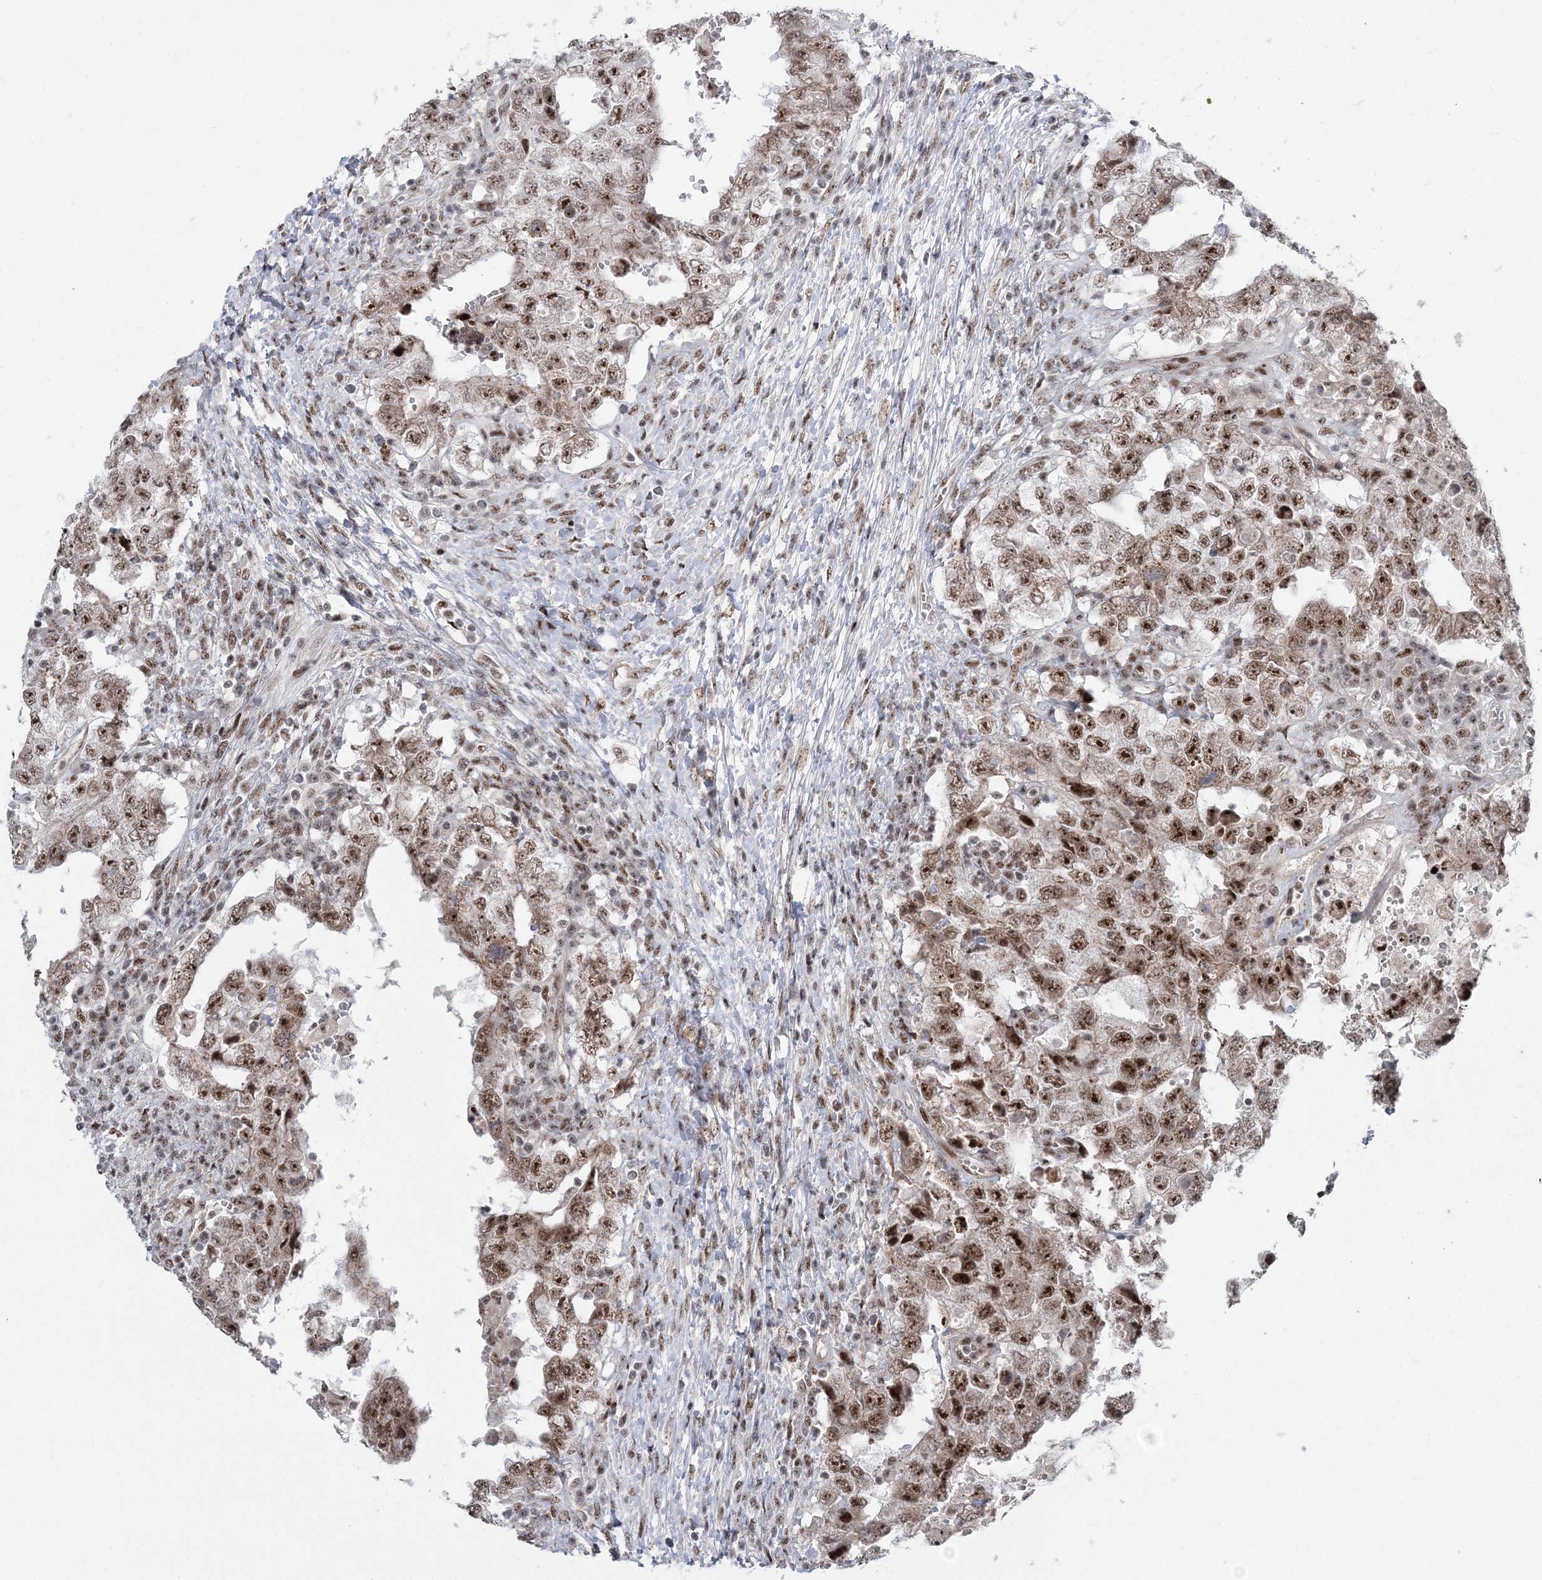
{"staining": {"intensity": "moderate", "quantity": ">75%", "location": "nuclear"}, "tissue": "testis cancer", "cell_type": "Tumor cells", "image_type": "cancer", "snomed": [{"axis": "morphology", "description": "Carcinoma, Embryonal, NOS"}, {"axis": "topography", "description": "Testis"}], "caption": "DAB (3,3'-diaminobenzidine) immunohistochemical staining of human testis embryonal carcinoma shows moderate nuclear protein staining in about >75% of tumor cells.", "gene": "CWC22", "patient": {"sex": "male", "age": 26}}